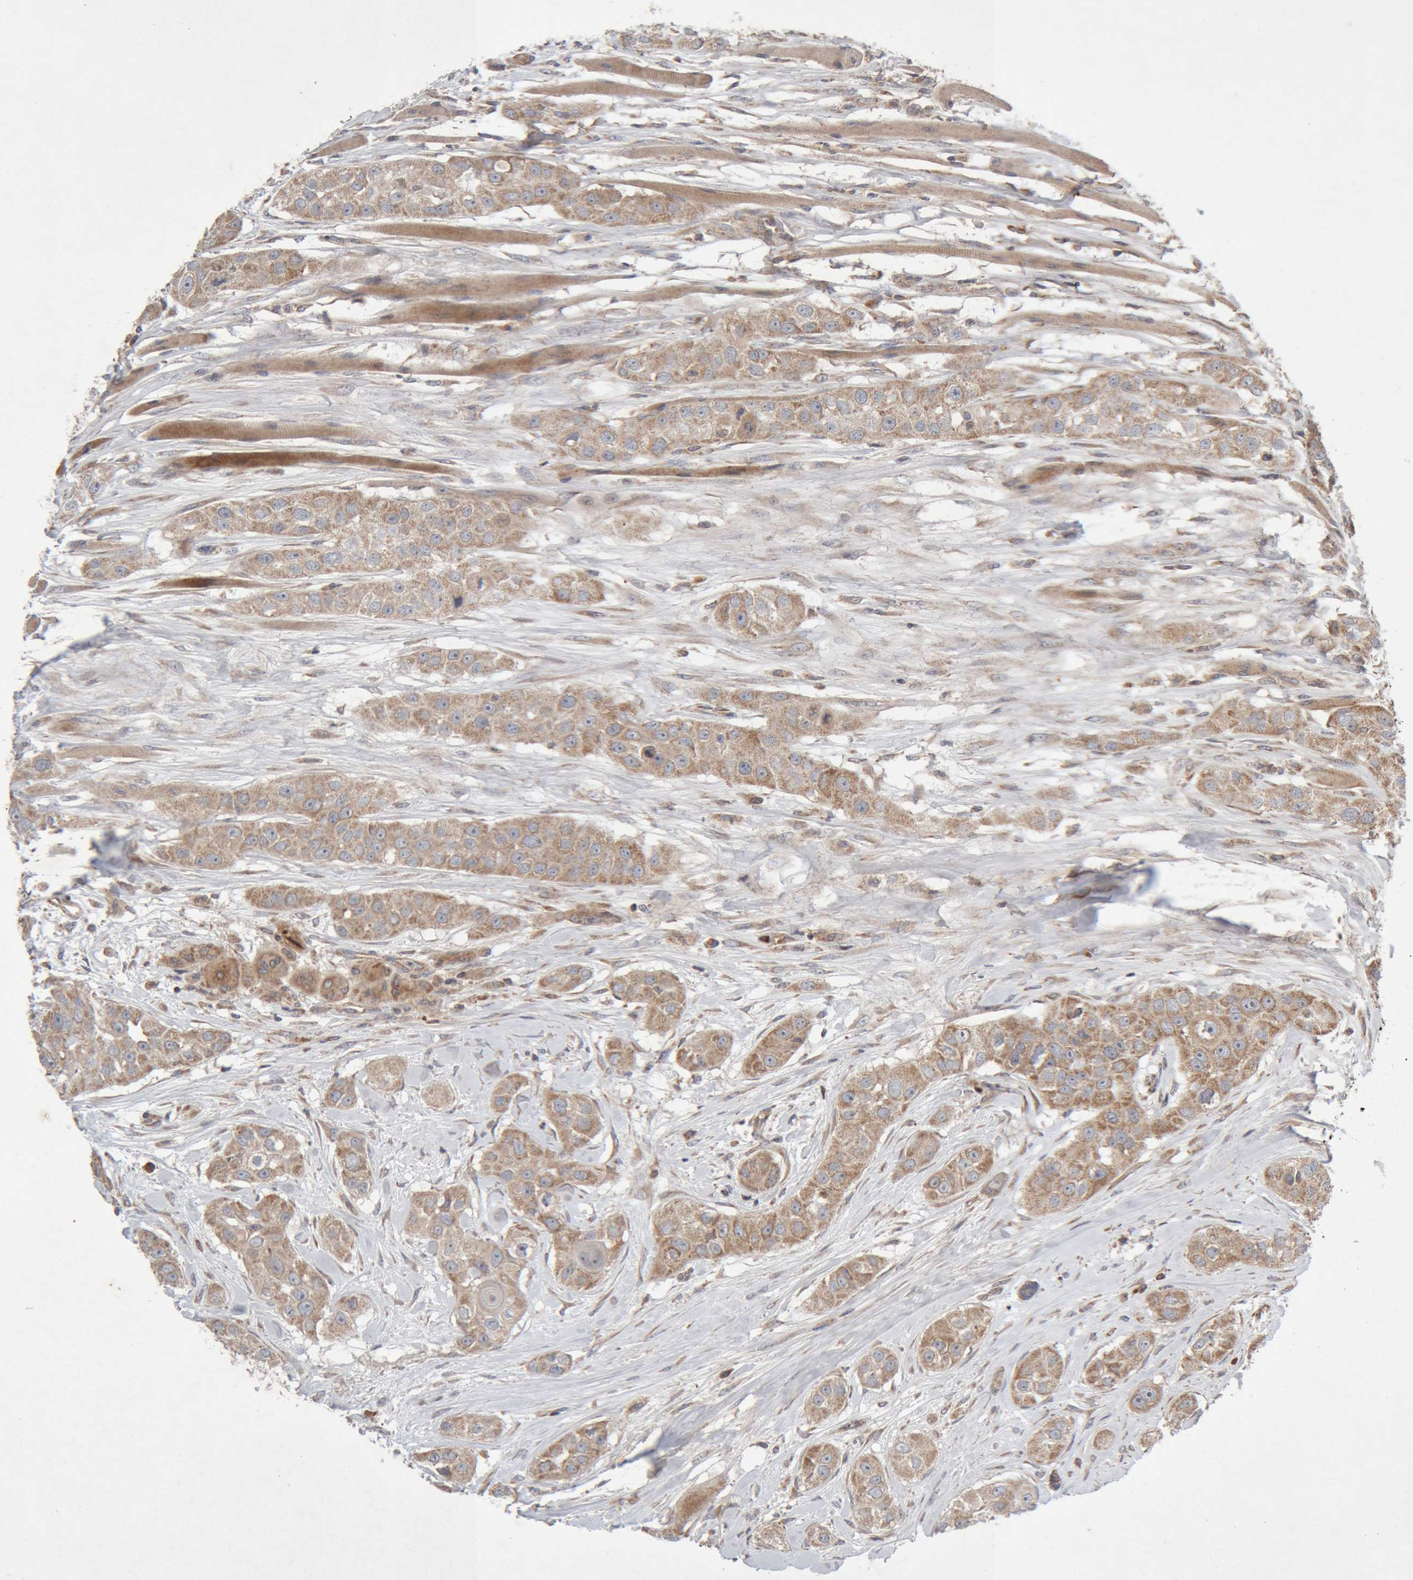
{"staining": {"intensity": "moderate", "quantity": ">75%", "location": "cytoplasmic/membranous"}, "tissue": "head and neck cancer", "cell_type": "Tumor cells", "image_type": "cancer", "snomed": [{"axis": "morphology", "description": "Normal tissue, NOS"}, {"axis": "morphology", "description": "Squamous cell carcinoma, NOS"}, {"axis": "topography", "description": "Skeletal muscle"}, {"axis": "topography", "description": "Head-Neck"}], "caption": "Approximately >75% of tumor cells in squamous cell carcinoma (head and neck) reveal moderate cytoplasmic/membranous protein positivity as visualized by brown immunohistochemical staining.", "gene": "KIF21B", "patient": {"sex": "male", "age": 51}}